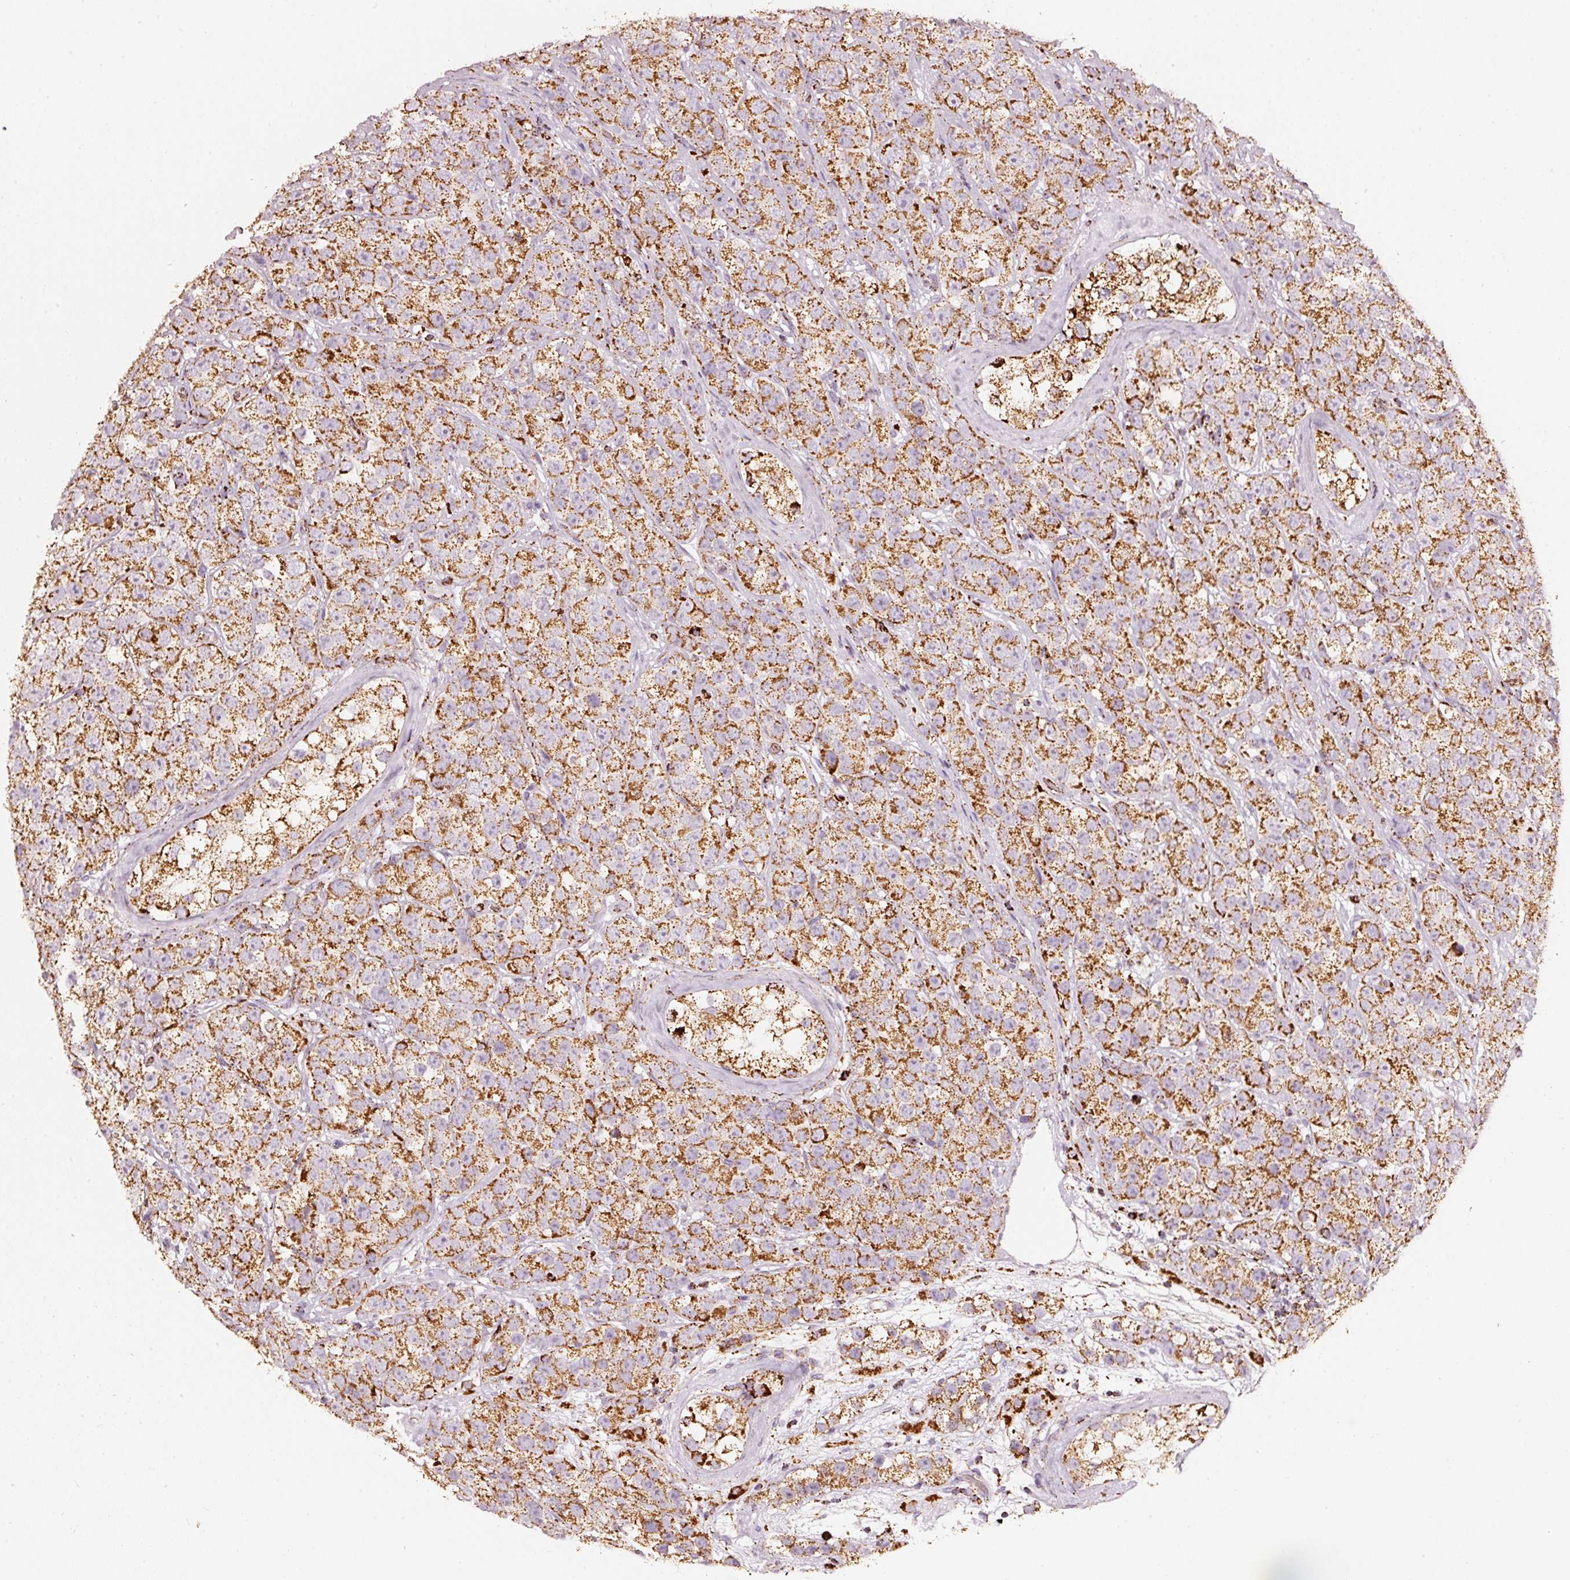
{"staining": {"intensity": "moderate", "quantity": ">75%", "location": "cytoplasmic/membranous"}, "tissue": "testis cancer", "cell_type": "Tumor cells", "image_type": "cancer", "snomed": [{"axis": "morphology", "description": "Seminoma, NOS"}, {"axis": "topography", "description": "Testis"}], "caption": "A medium amount of moderate cytoplasmic/membranous staining is present in approximately >75% of tumor cells in testis seminoma tissue. (Stains: DAB in brown, nuclei in blue, Microscopy: brightfield microscopy at high magnification).", "gene": "UQCRC1", "patient": {"sex": "male", "age": 28}}